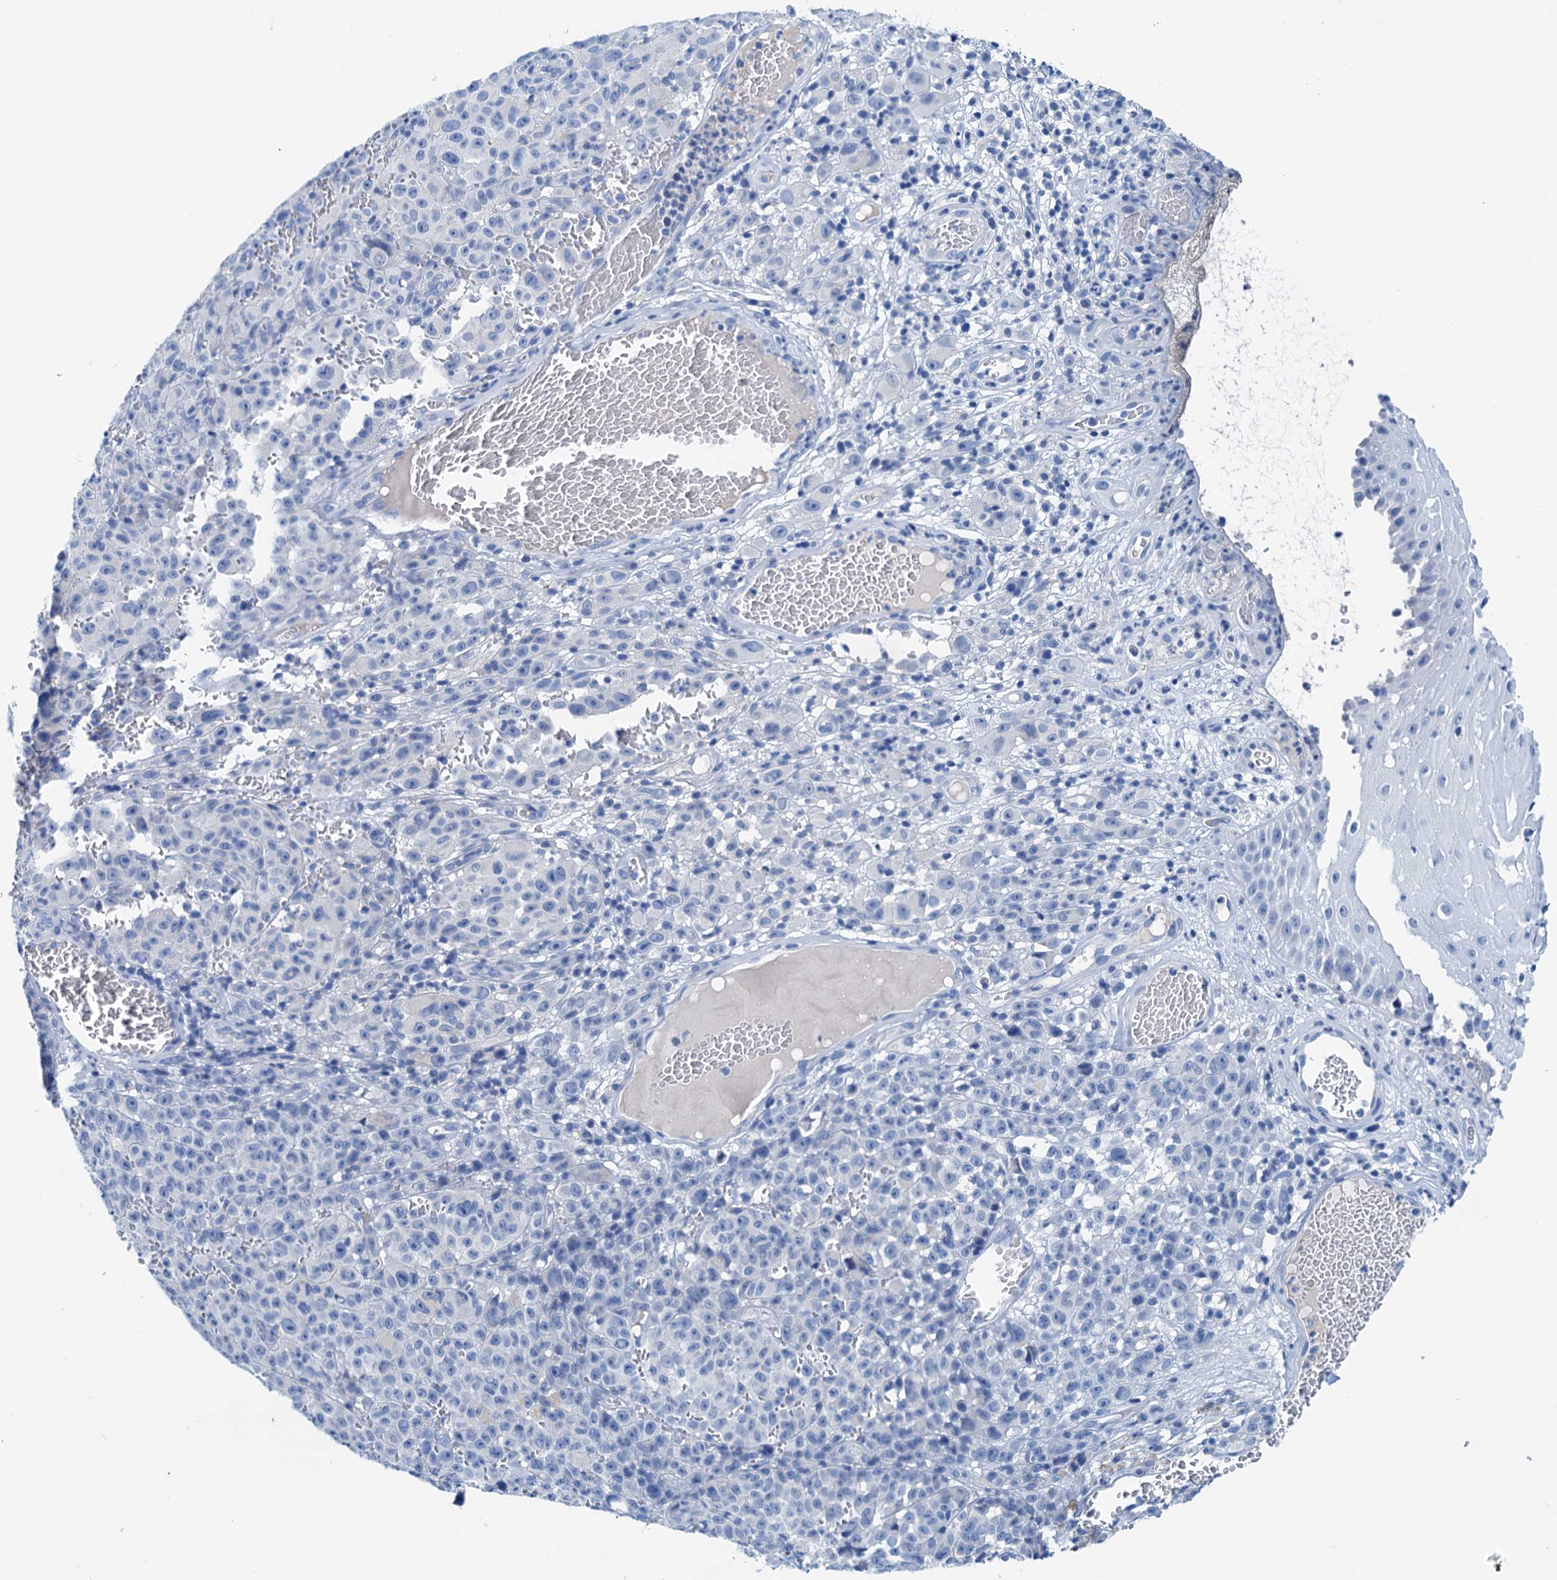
{"staining": {"intensity": "negative", "quantity": "none", "location": "none"}, "tissue": "melanoma", "cell_type": "Tumor cells", "image_type": "cancer", "snomed": [{"axis": "morphology", "description": "Malignant melanoma, NOS"}, {"axis": "topography", "description": "Skin"}], "caption": "High magnification brightfield microscopy of malignant melanoma stained with DAB (brown) and counterstained with hematoxylin (blue): tumor cells show no significant expression.", "gene": "KNDC1", "patient": {"sex": "female", "age": 82}}